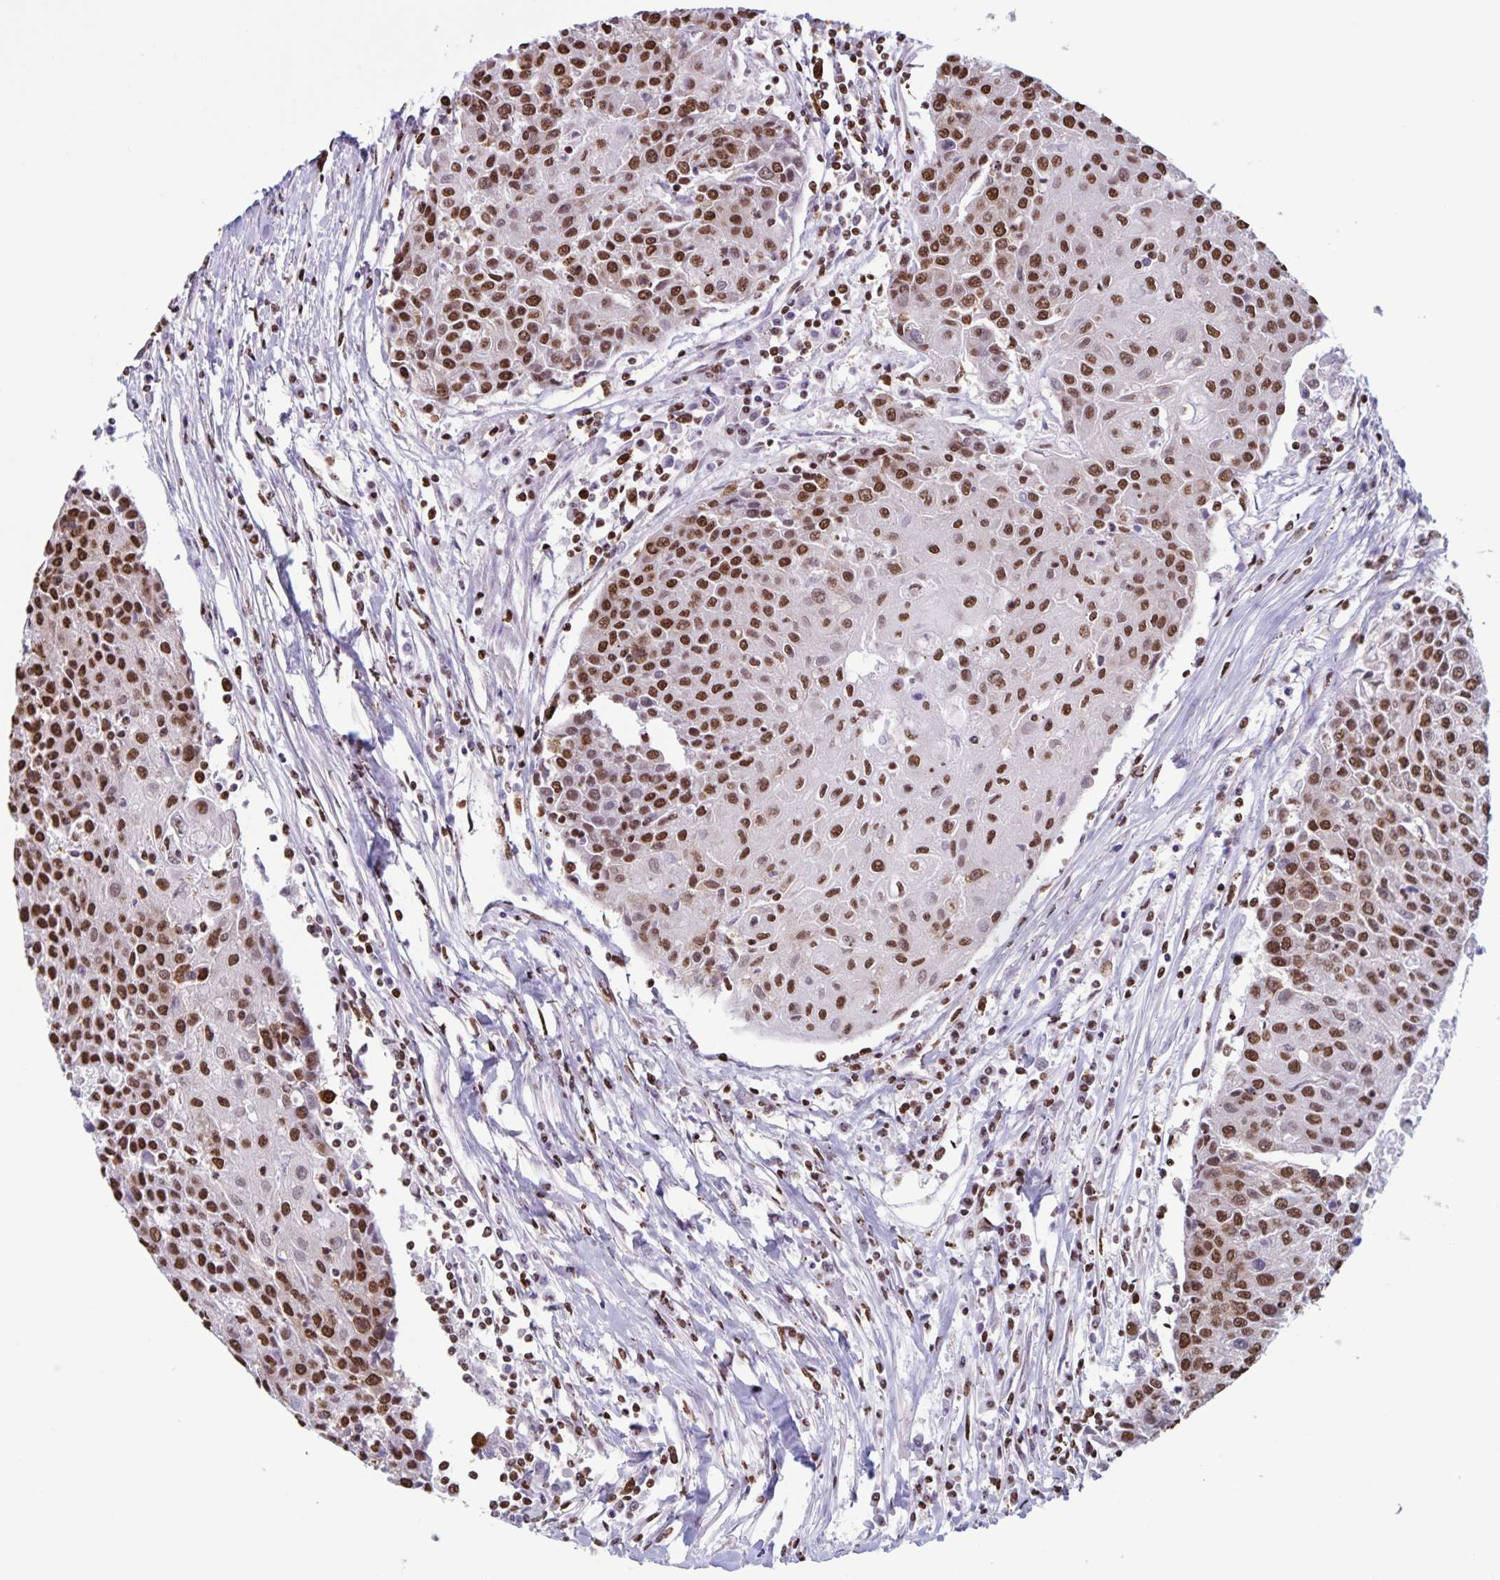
{"staining": {"intensity": "moderate", "quantity": ">75%", "location": "nuclear"}, "tissue": "urothelial cancer", "cell_type": "Tumor cells", "image_type": "cancer", "snomed": [{"axis": "morphology", "description": "Urothelial carcinoma, High grade"}, {"axis": "topography", "description": "Urinary bladder"}], "caption": "Immunohistochemical staining of human urothelial cancer reveals medium levels of moderate nuclear protein positivity in about >75% of tumor cells. Nuclei are stained in blue.", "gene": "DUT", "patient": {"sex": "female", "age": 85}}